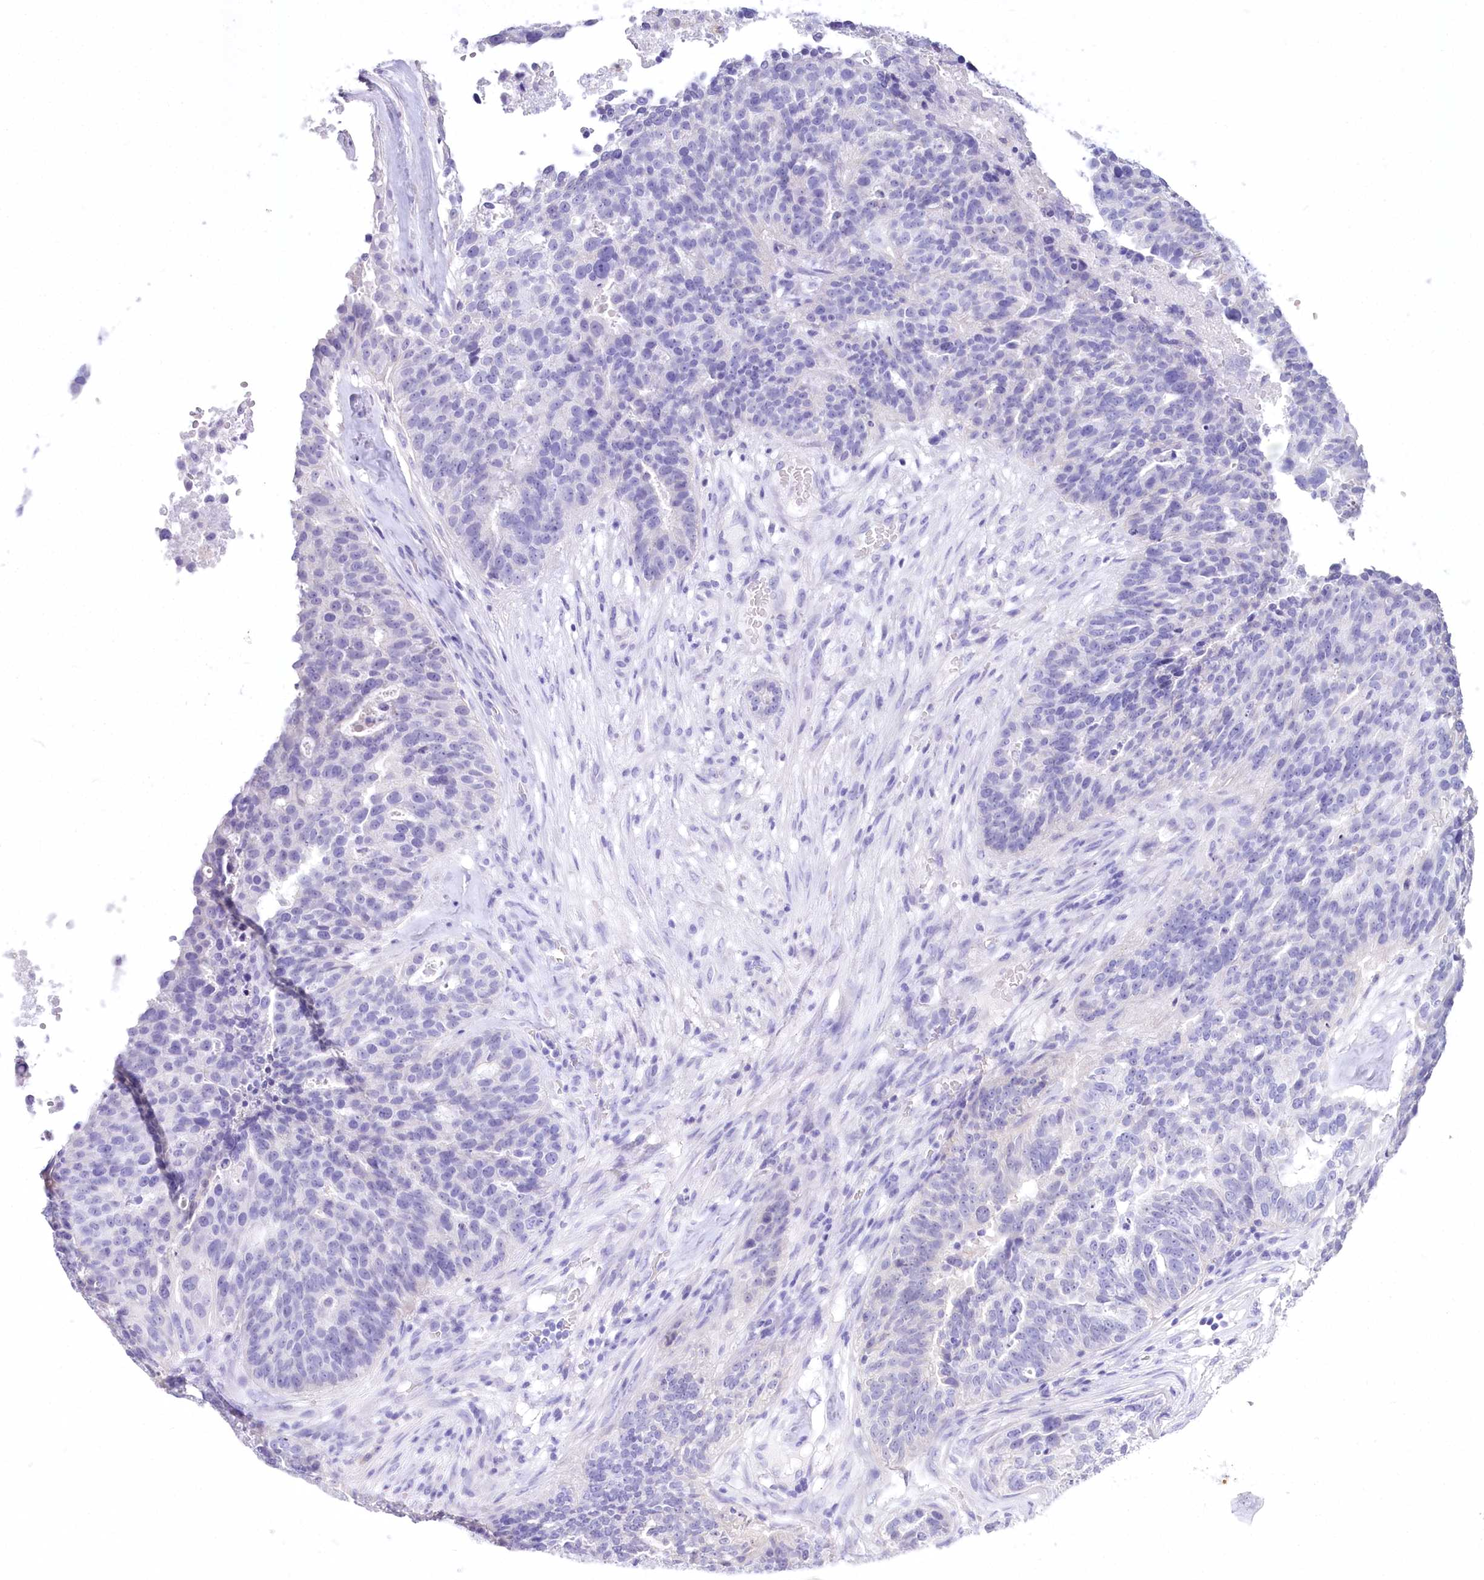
{"staining": {"intensity": "negative", "quantity": "none", "location": "none"}, "tissue": "ovarian cancer", "cell_type": "Tumor cells", "image_type": "cancer", "snomed": [{"axis": "morphology", "description": "Cystadenocarcinoma, serous, NOS"}, {"axis": "topography", "description": "Ovary"}], "caption": "Ovarian serous cystadenocarcinoma was stained to show a protein in brown. There is no significant positivity in tumor cells.", "gene": "PBLD", "patient": {"sex": "female", "age": 59}}